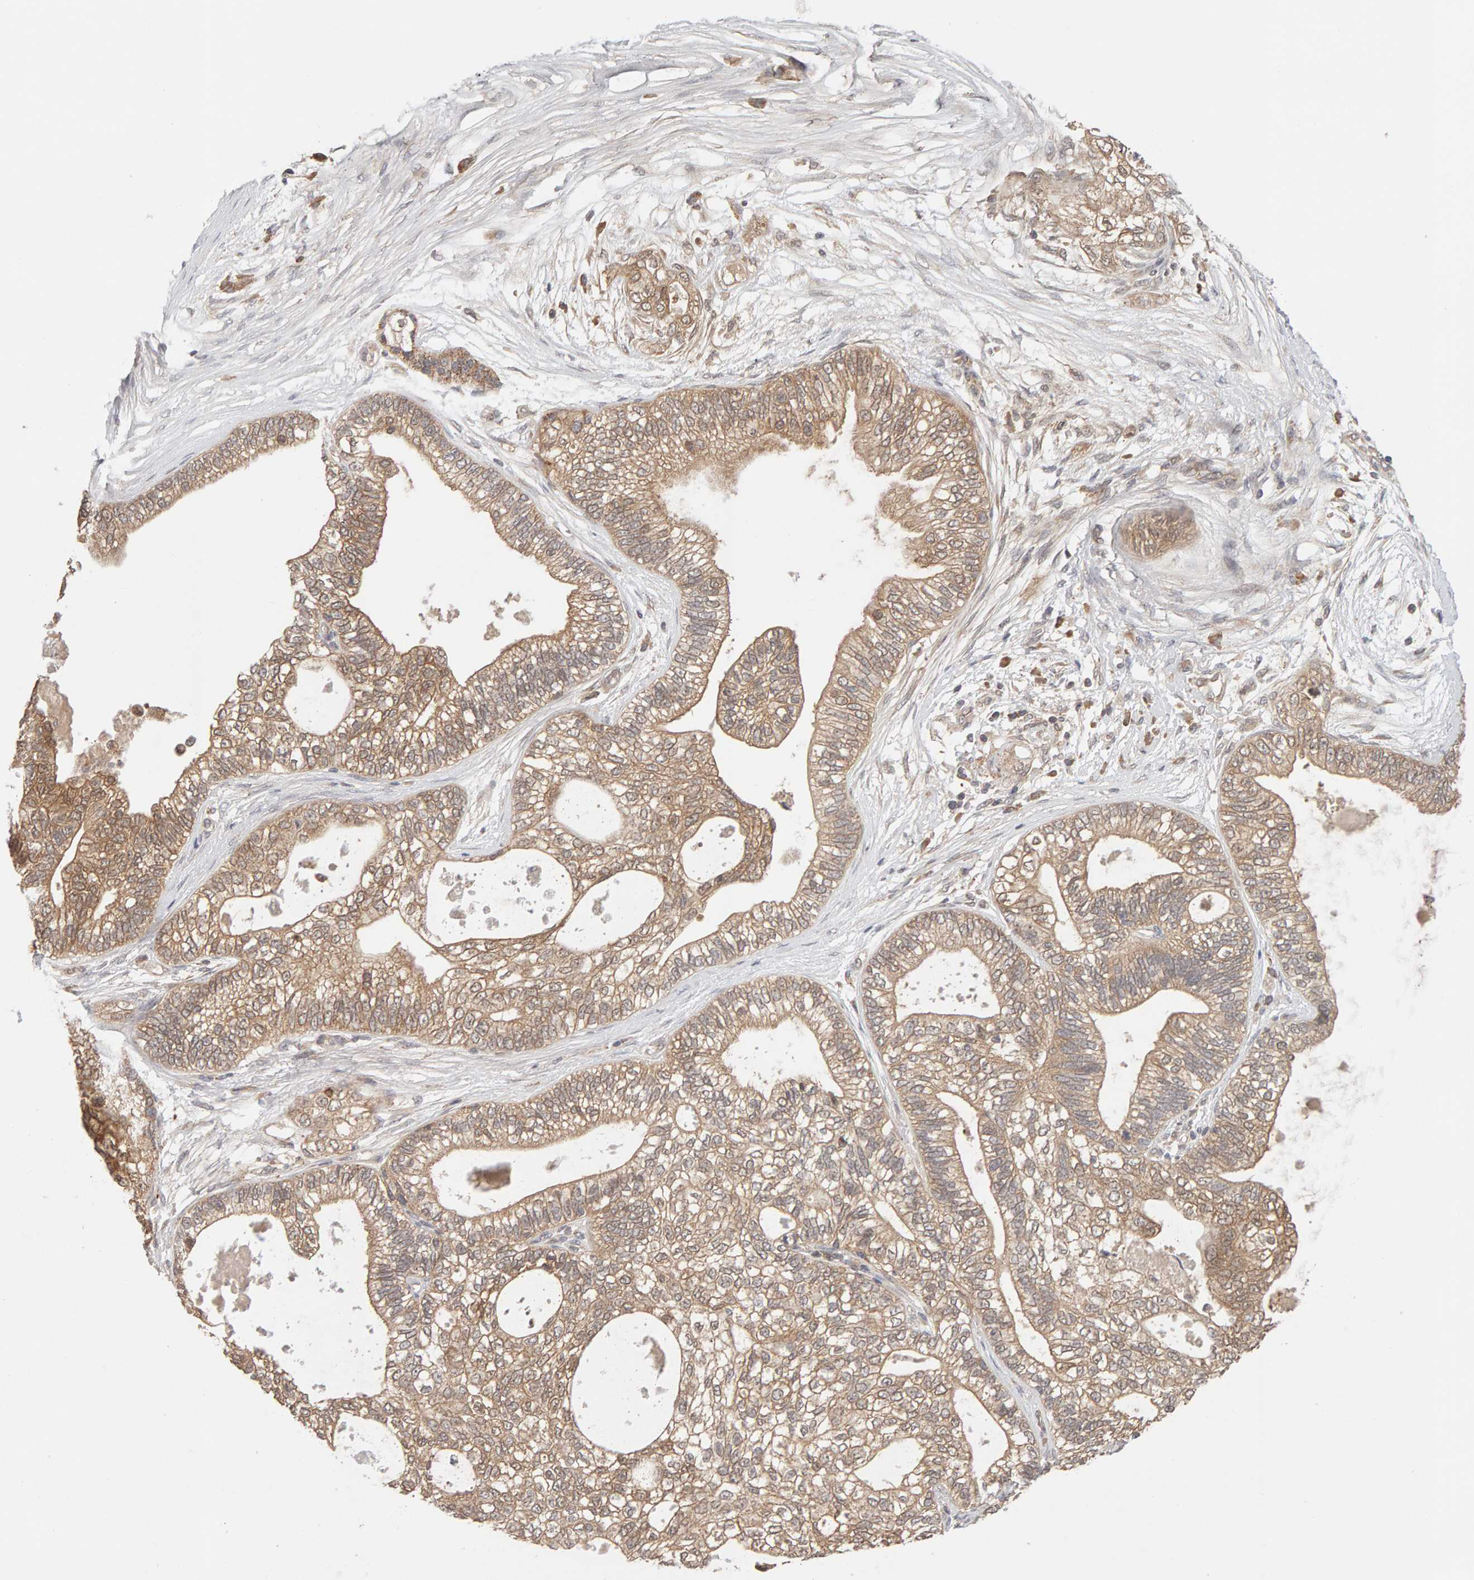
{"staining": {"intensity": "moderate", "quantity": ">75%", "location": "cytoplasmic/membranous"}, "tissue": "pancreatic cancer", "cell_type": "Tumor cells", "image_type": "cancer", "snomed": [{"axis": "morphology", "description": "Adenocarcinoma, NOS"}, {"axis": "topography", "description": "Pancreas"}], "caption": "DAB (3,3'-diaminobenzidine) immunohistochemical staining of pancreatic adenocarcinoma displays moderate cytoplasmic/membranous protein positivity in about >75% of tumor cells. Immunohistochemistry (ihc) stains the protein in brown and the nuclei are stained blue.", "gene": "DNAJC7", "patient": {"sex": "male", "age": 72}}